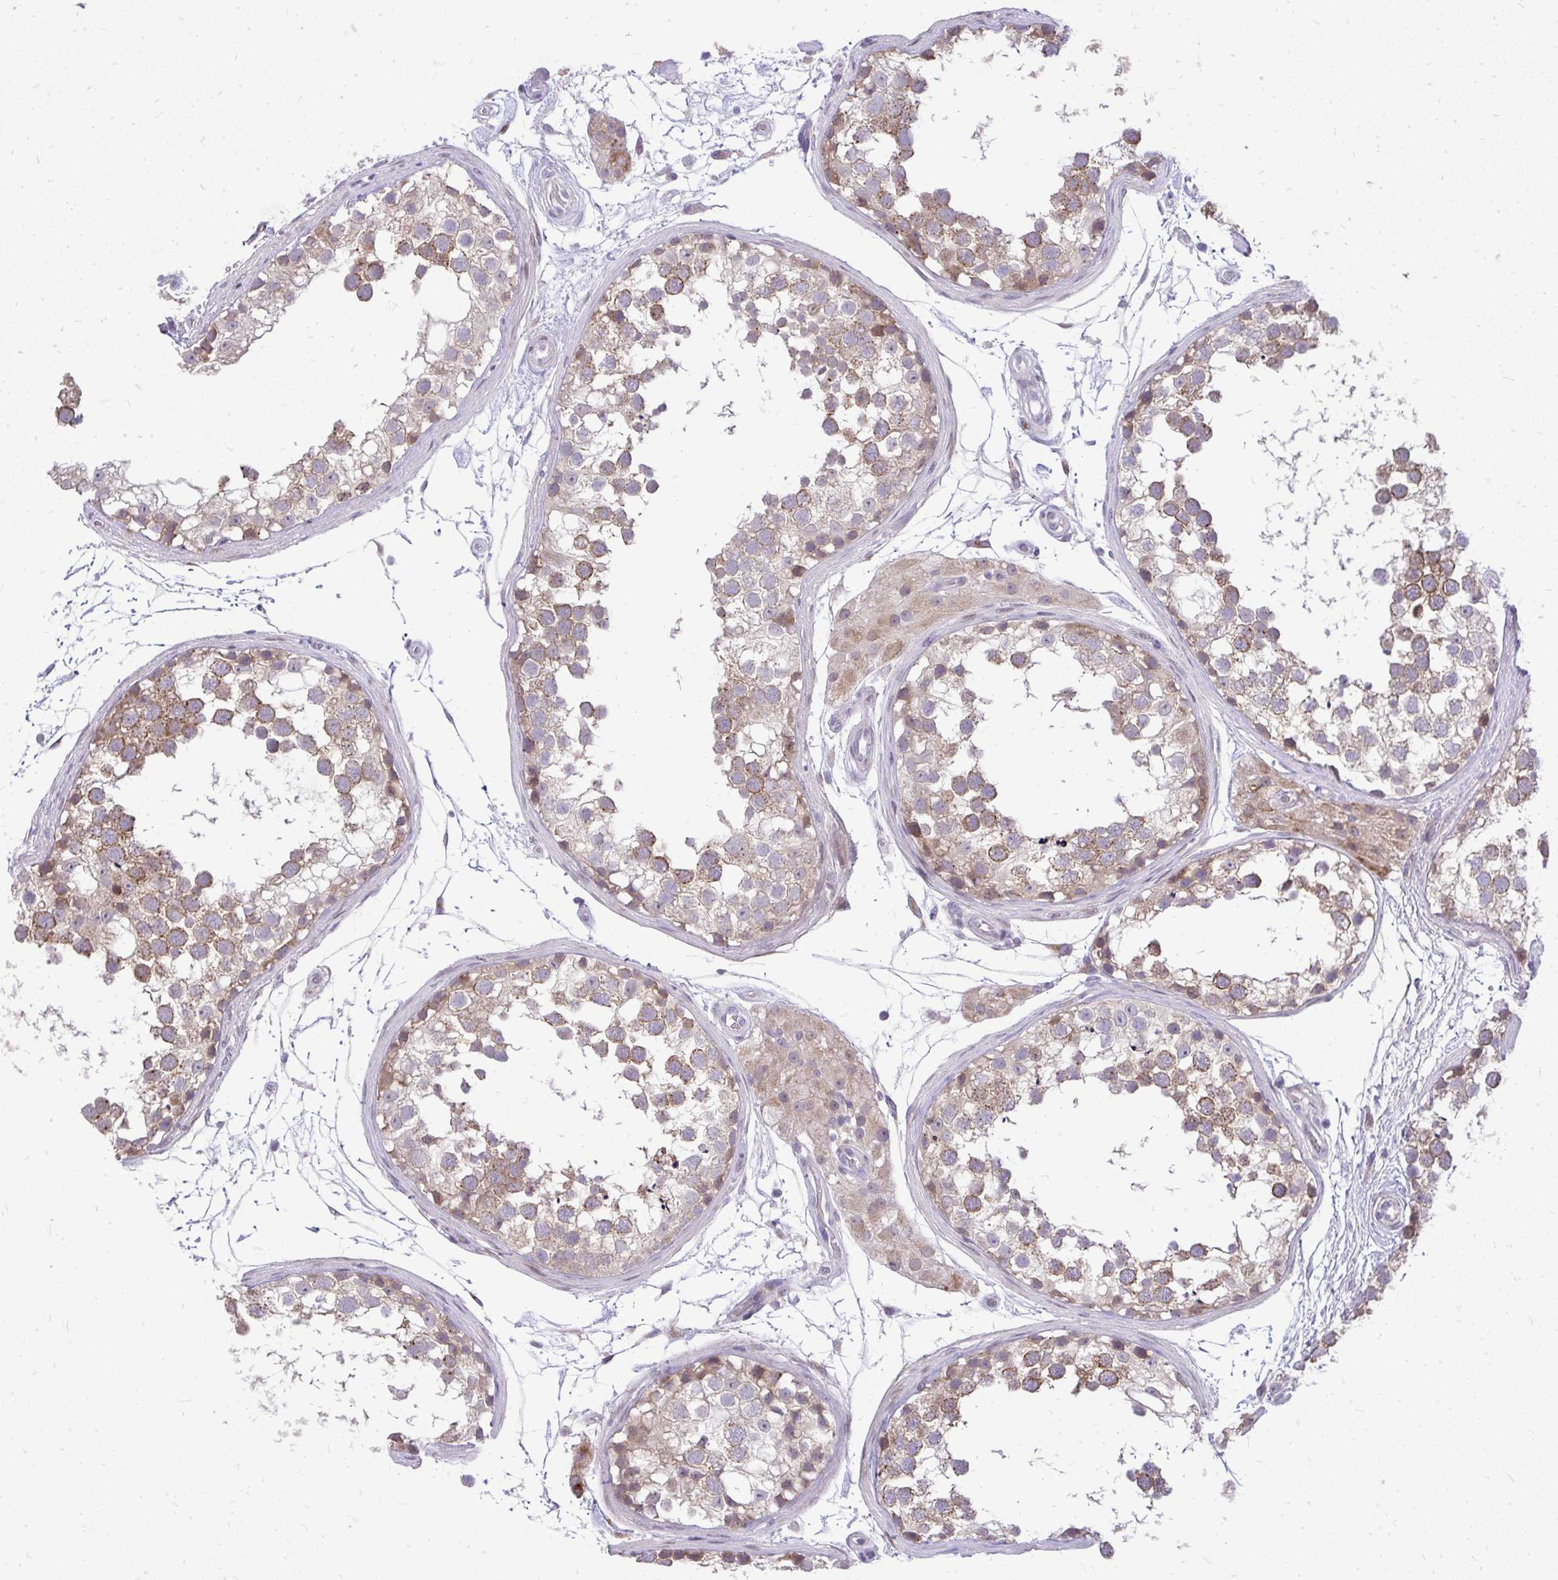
{"staining": {"intensity": "moderate", "quantity": "25%-75%", "location": "cytoplasmic/membranous"}, "tissue": "testis", "cell_type": "Cells in seminiferous ducts", "image_type": "normal", "snomed": [{"axis": "morphology", "description": "Normal tissue, NOS"}, {"axis": "morphology", "description": "Seminoma, NOS"}, {"axis": "topography", "description": "Testis"}], "caption": "IHC staining of normal testis, which shows medium levels of moderate cytoplasmic/membranous positivity in approximately 25%-75% of cells in seminiferous ducts indicating moderate cytoplasmic/membranous protein positivity. The staining was performed using DAB (brown) for protein detection and nuclei were counterstained in hematoxylin (blue).", "gene": "OR8D1", "patient": {"sex": "male", "age": 65}}